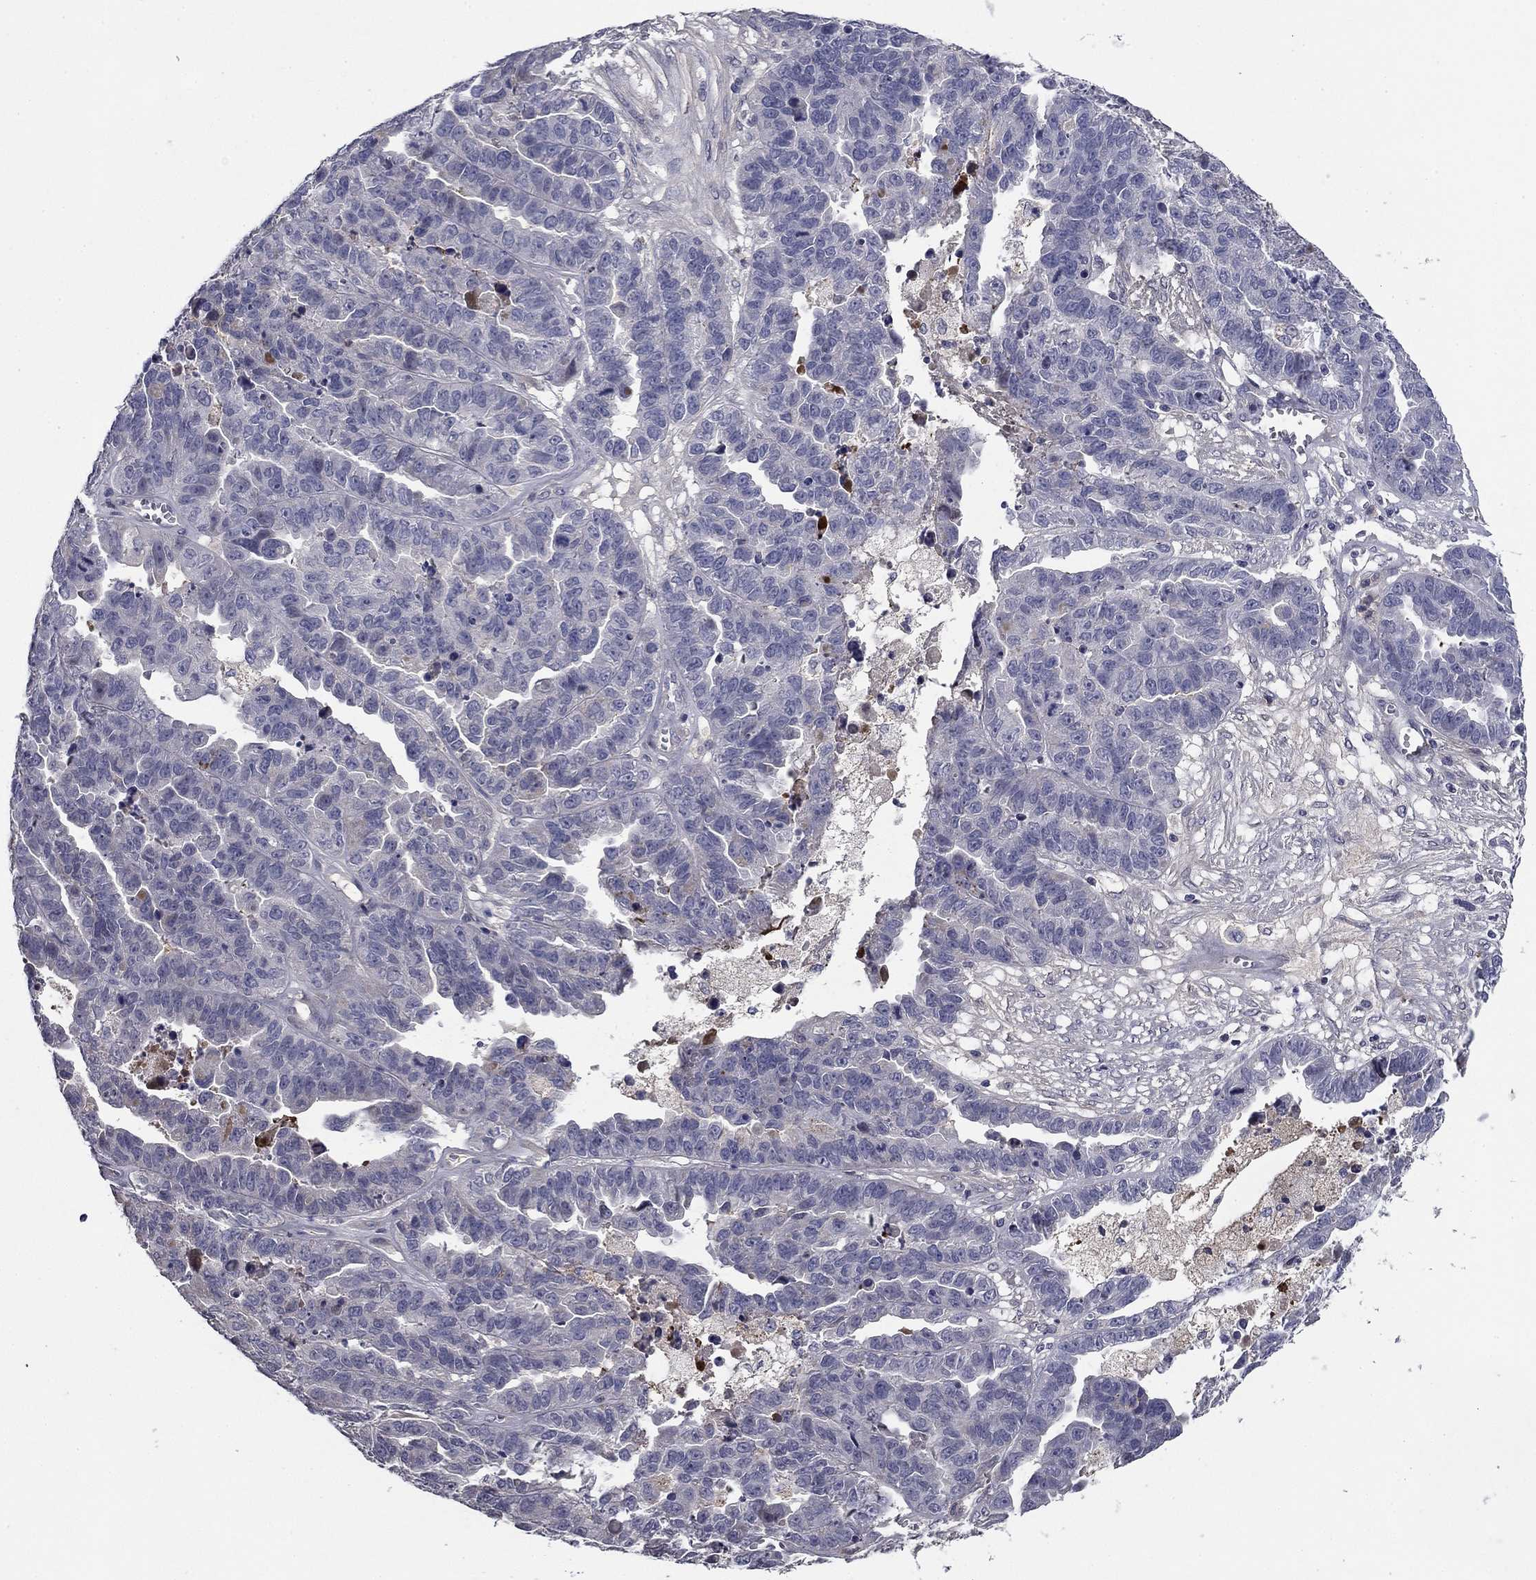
{"staining": {"intensity": "negative", "quantity": "none", "location": "none"}, "tissue": "ovarian cancer", "cell_type": "Tumor cells", "image_type": "cancer", "snomed": [{"axis": "morphology", "description": "Cystadenocarcinoma, serous, NOS"}, {"axis": "topography", "description": "Ovary"}], "caption": "The immunohistochemistry histopathology image has no significant expression in tumor cells of ovarian serous cystadenocarcinoma tissue.", "gene": "COL2A1", "patient": {"sex": "female", "age": 87}}